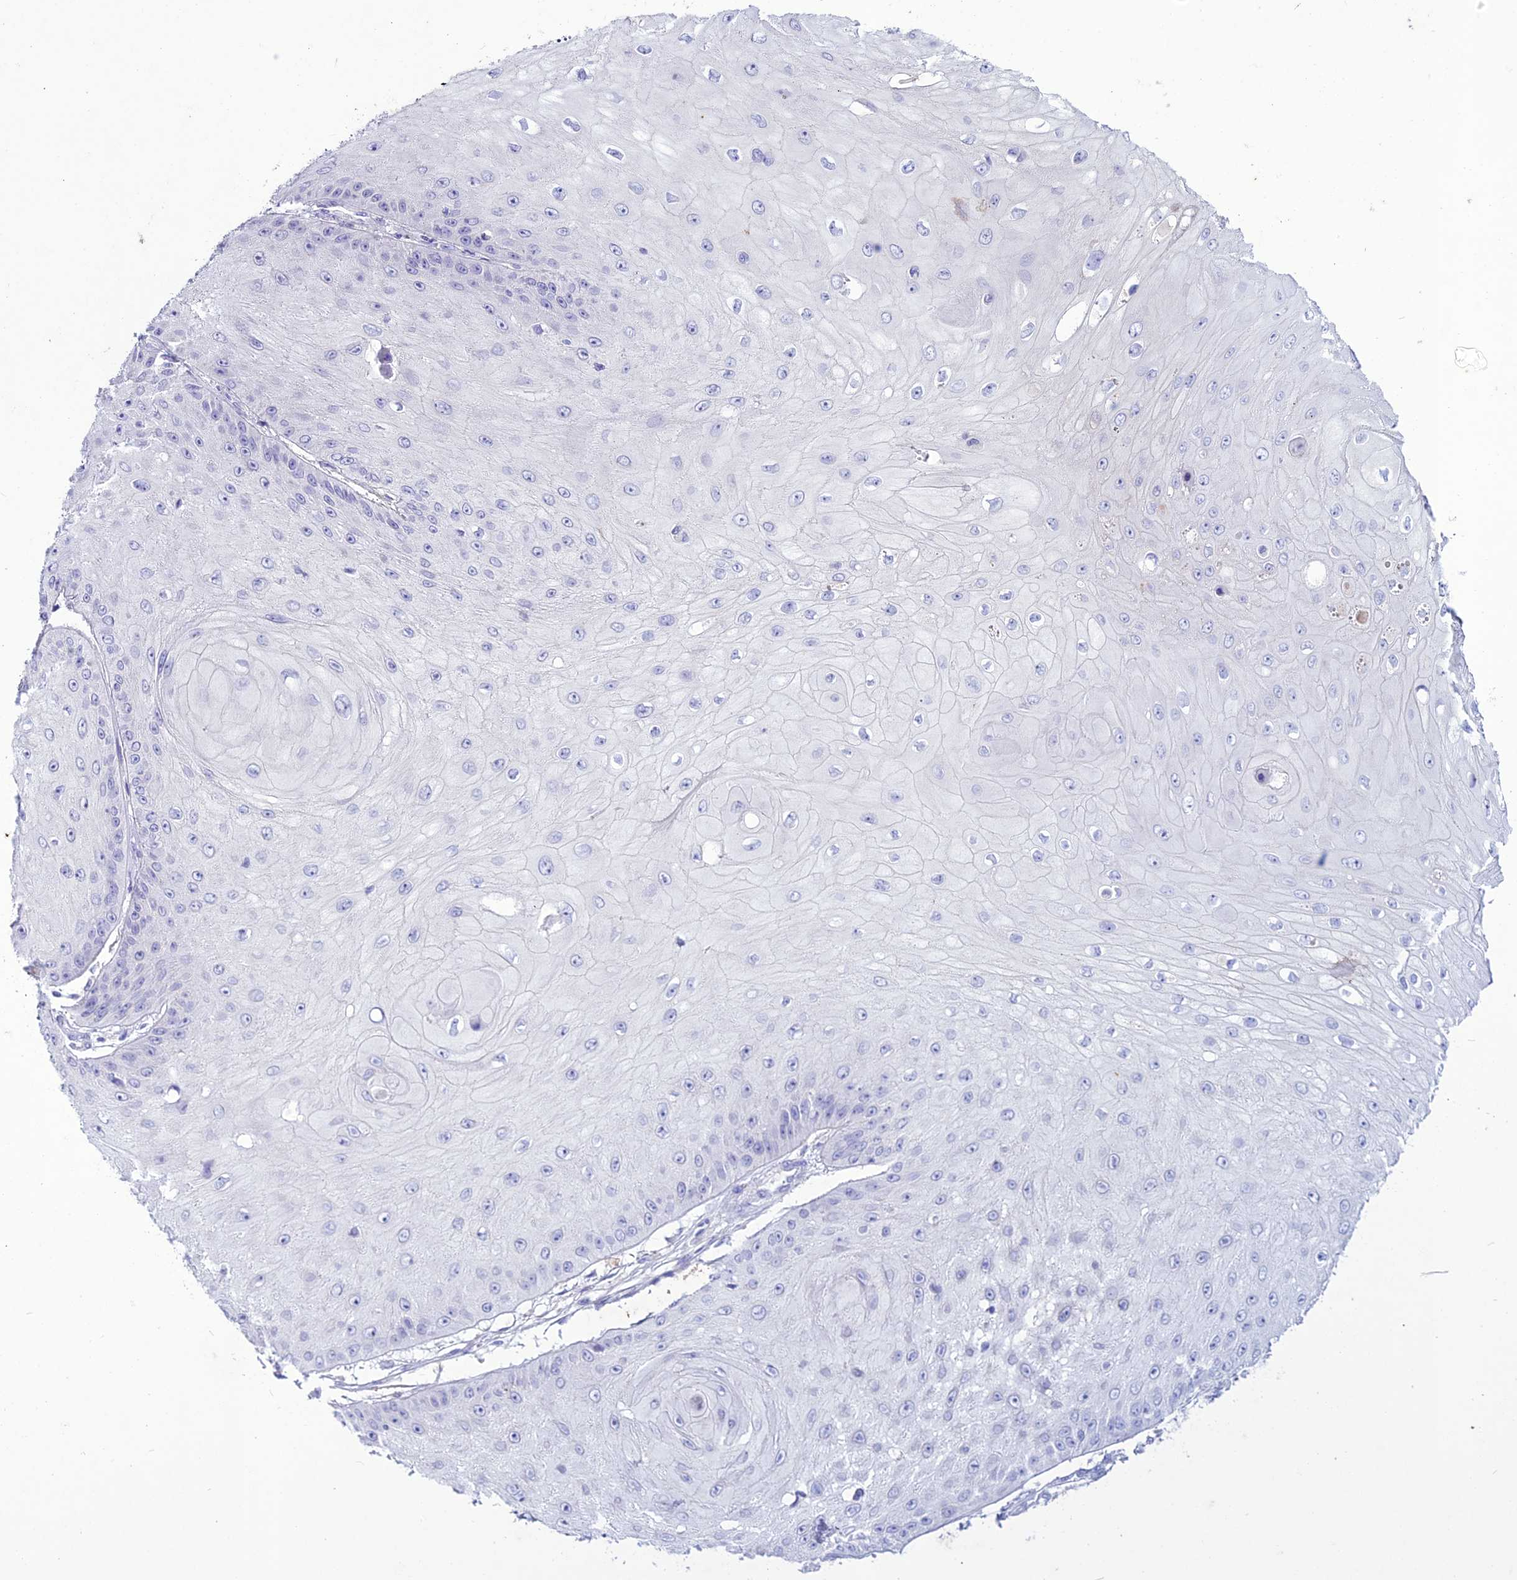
{"staining": {"intensity": "negative", "quantity": "none", "location": "none"}, "tissue": "skin cancer", "cell_type": "Tumor cells", "image_type": "cancer", "snomed": [{"axis": "morphology", "description": "Squamous cell carcinoma, NOS"}, {"axis": "topography", "description": "Skin"}], "caption": "This is an immunohistochemistry image of human skin squamous cell carcinoma. There is no staining in tumor cells.", "gene": "CLEC2L", "patient": {"sex": "male", "age": 70}}